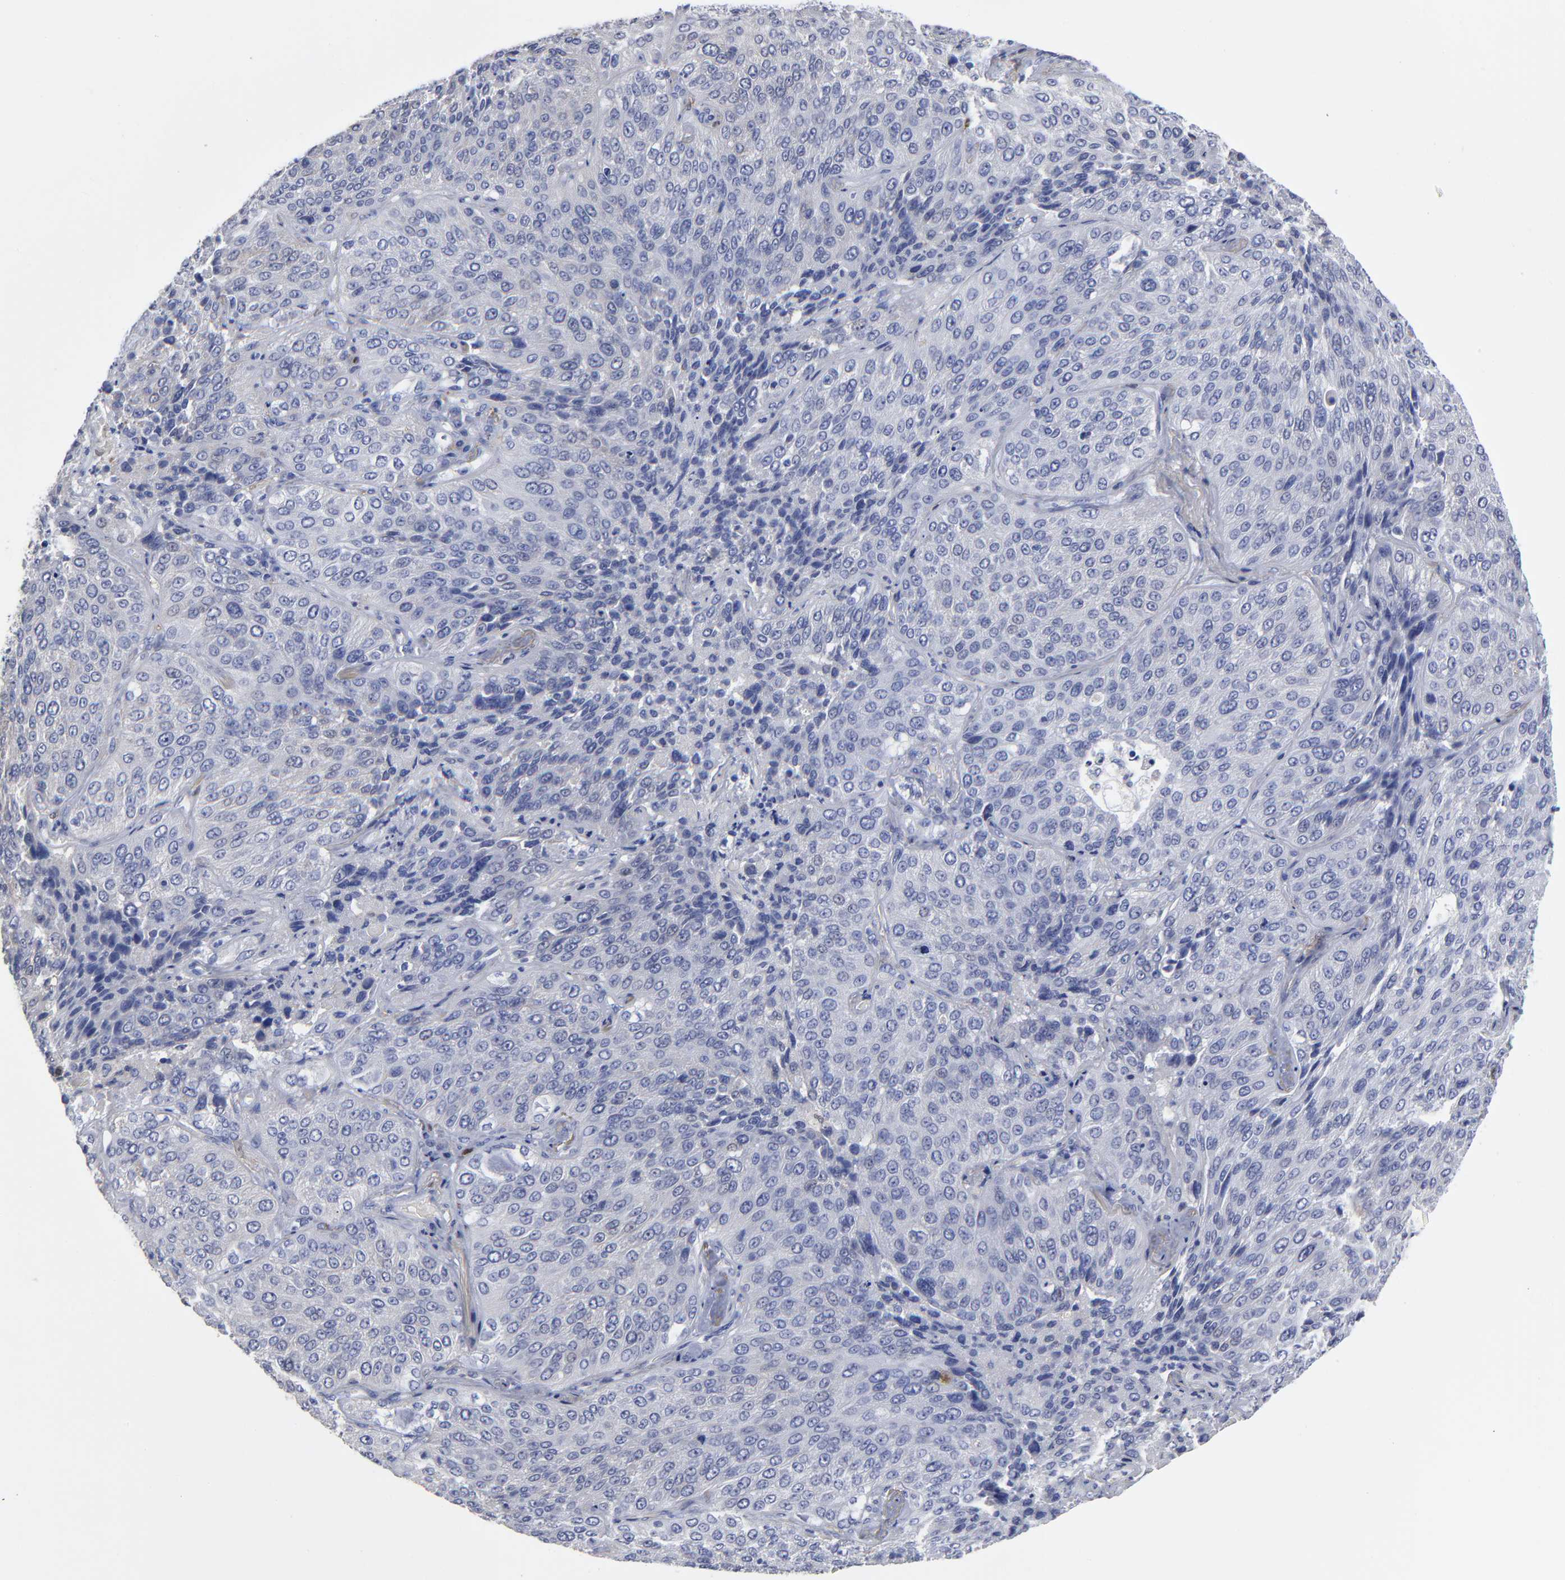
{"staining": {"intensity": "weak", "quantity": "<25%", "location": "cytoplasmic/membranous"}, "tissue": "lung cancer", "cell_type": "Tumor cells", "image_type": "cancer", "snomed": [{"axis": "morphology", "description": "Squamous cell carcinoma, NOS"}, {"axis": "topography", "description": "Lung"}], "caption": "Human squamous cell carcinoma (lung) stained for a protein using immunohistochemistry (IHC) shows no positivity in tumor cells.", "gene": "PTP4A1", "patient": {"sex": "male", "age": 54}}